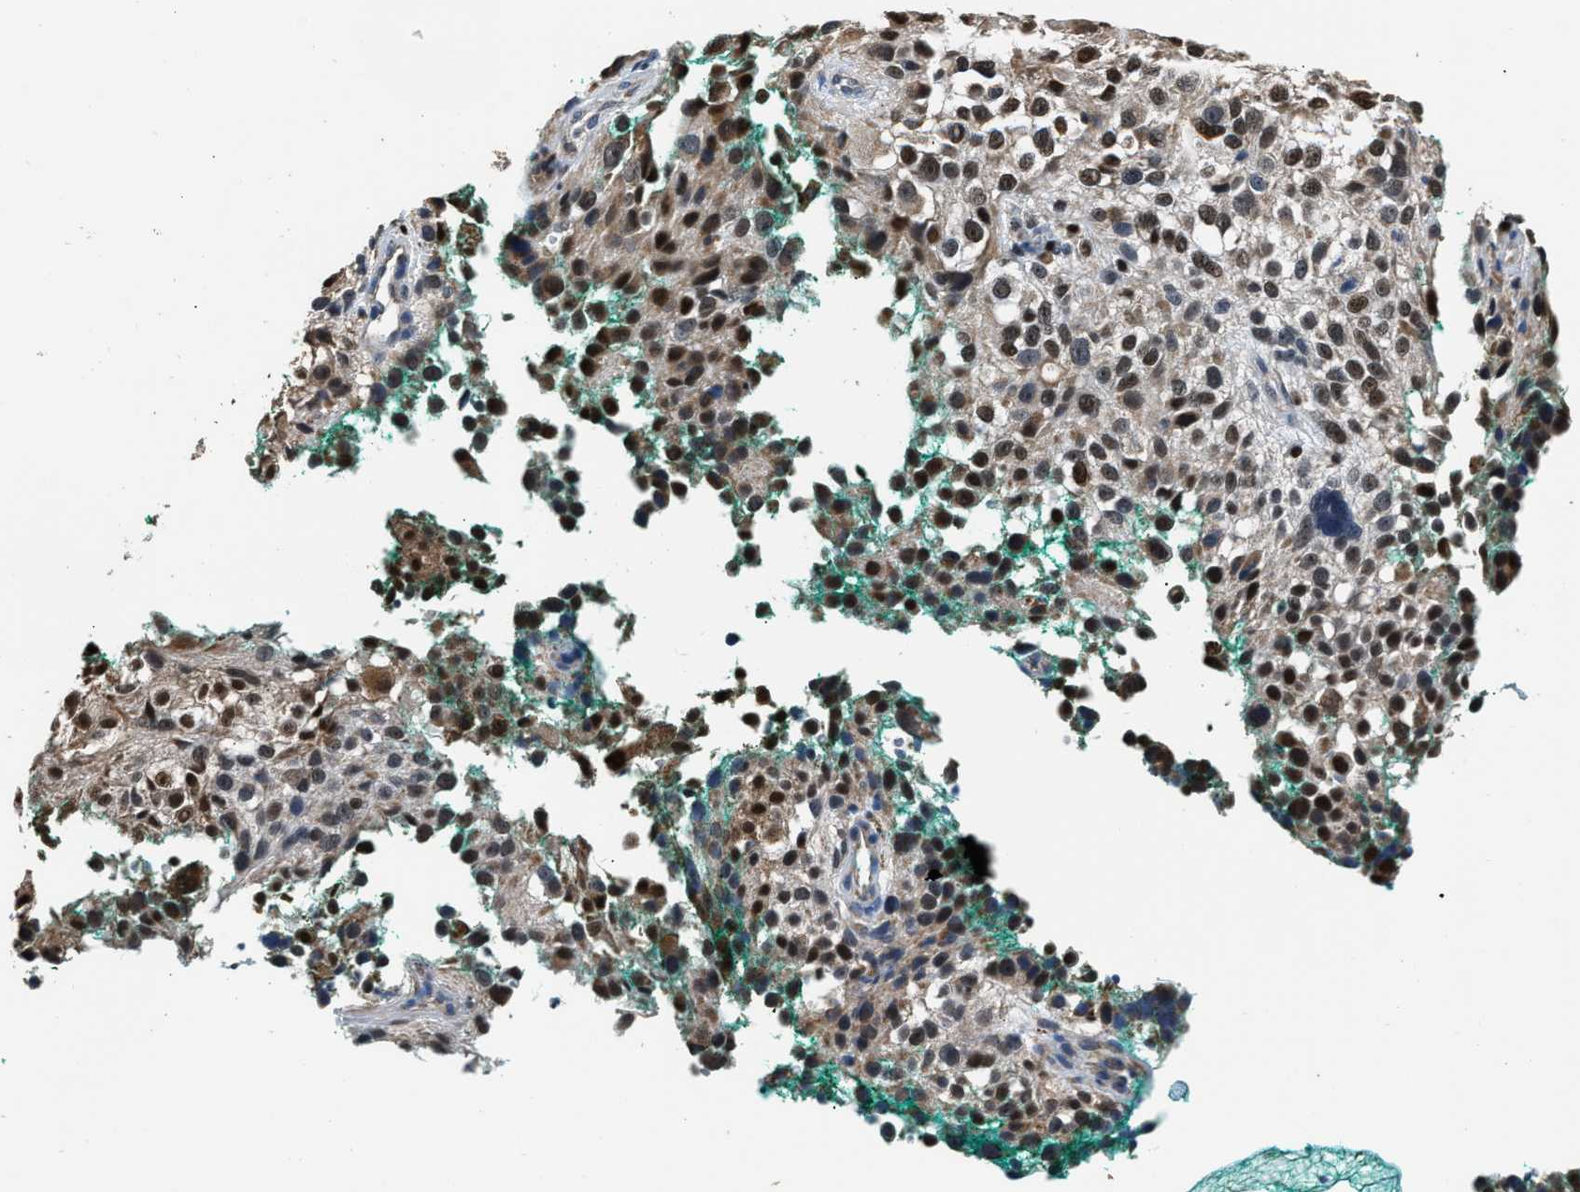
{"staining": {"intensity": "strong", "quantity": "25%-75%", "location": "nuclear"}, "tissue": "melanoma", "cell_type": "Tumor cells", "image_type": "cancer", "snomed": [{"axis": "morphology", "description": "Necrosis, NOS"}, {"axis": "morphology", "description": "Malignant melanoma, NOS"}, {"axis": "topography", "description": "Skin"}], "caption": "Immunohistochemical staining of melanoma exhibits high levels of strong nuclear protein positivity in approximately 25%-75% of tumor cells.", "gene": "NSUN5", "patient": {"sex": "female", "age": 87}}